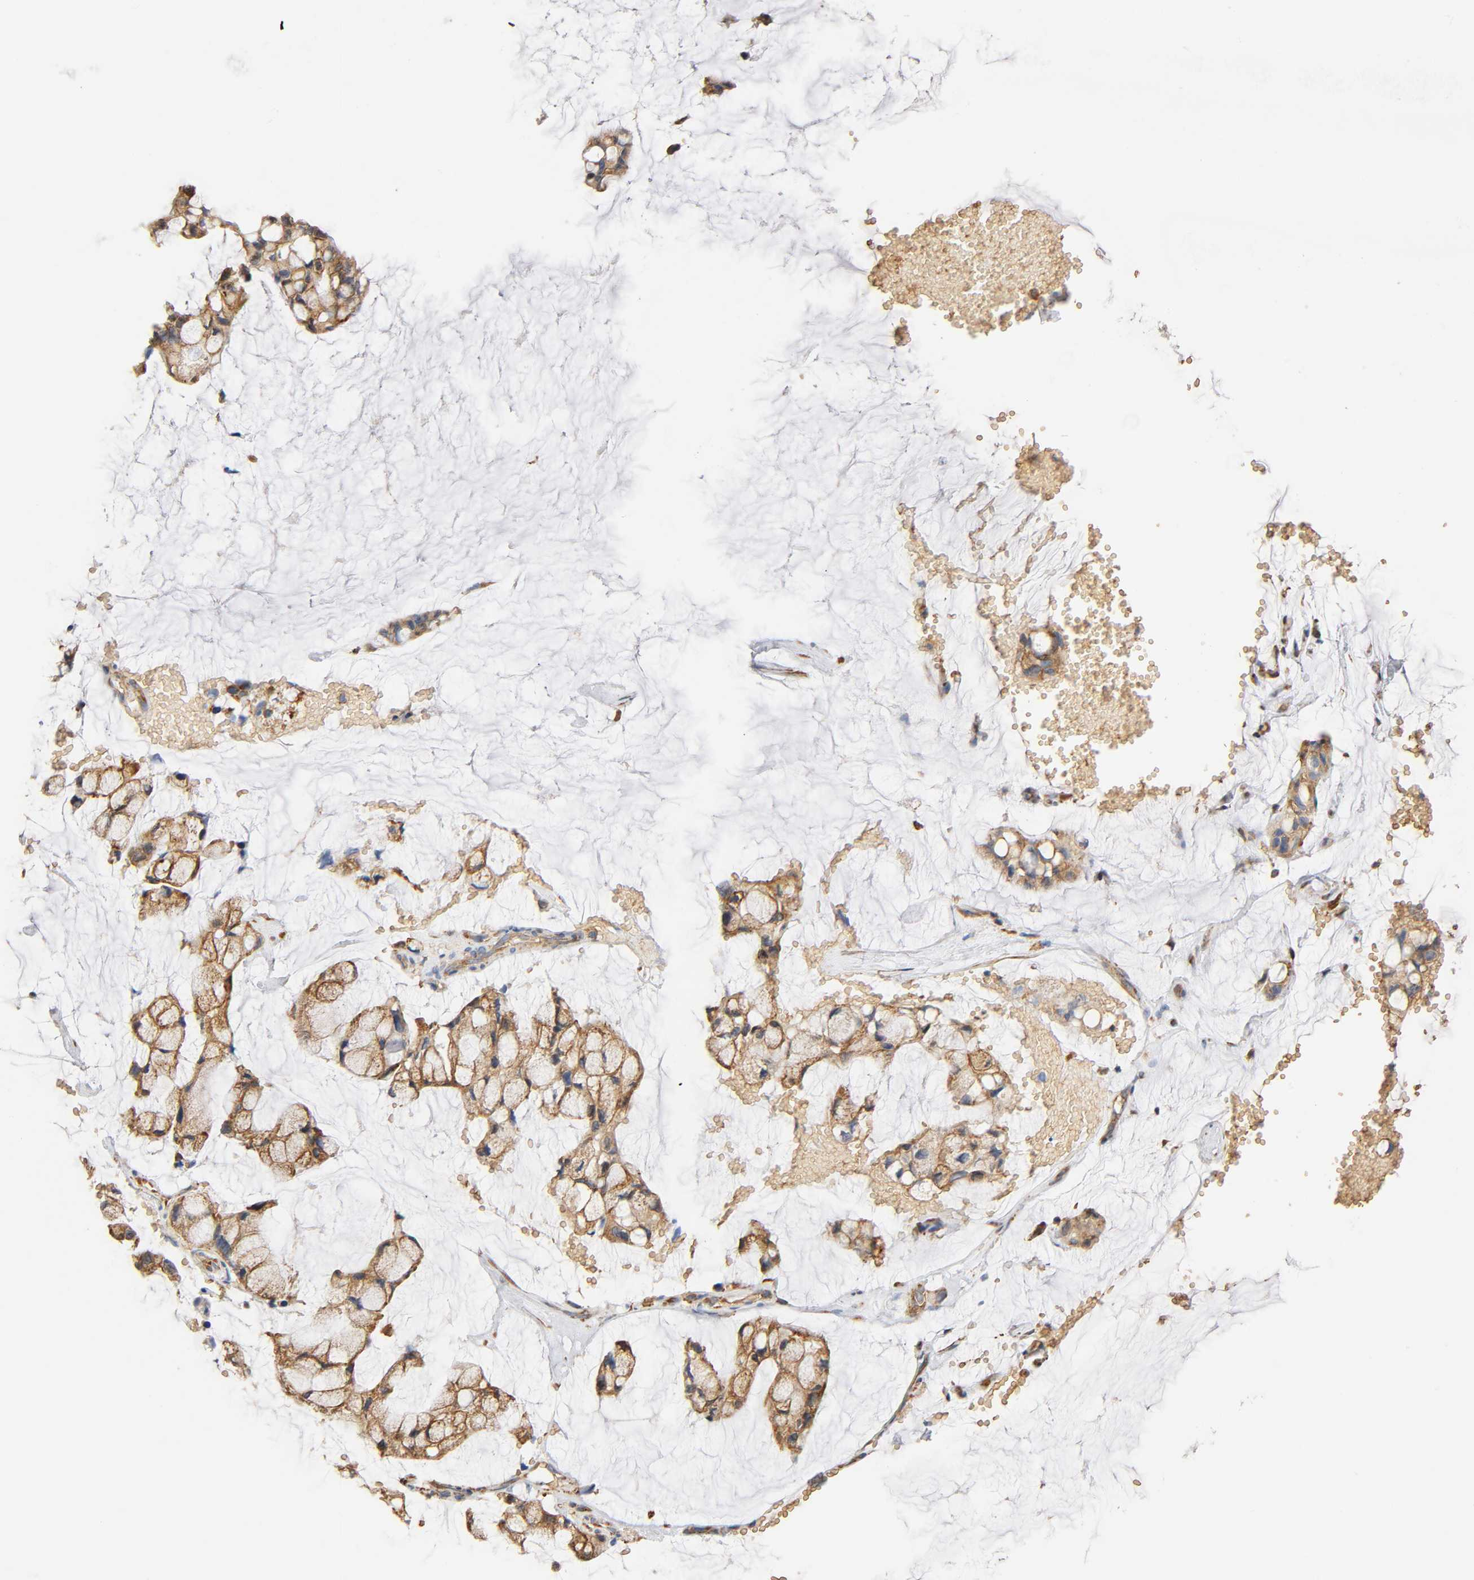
{"staining": {"intensity": "moderate", "quantity": ">75%", "location": "cytoplasmic/membranous"}, "tissue": "ovarian cancer", "cell_type": "Tumor cells", "image_type": "cancer", "snomed": [{"axis": "morphology", "description": "Cystadenocarcinoma, mucinous, NOS"}, {"axis": "topography", "description": "Ovary"}], "caption": "A histopathology image showing moderate cytoplasmic/membranous positivity in approximately >75% of tumor cells in ovarian cancer, as visualized by brown immunohistochemical staining.", "gene": "UCKL1", "patient": {"sex": "female", "age": 39}}